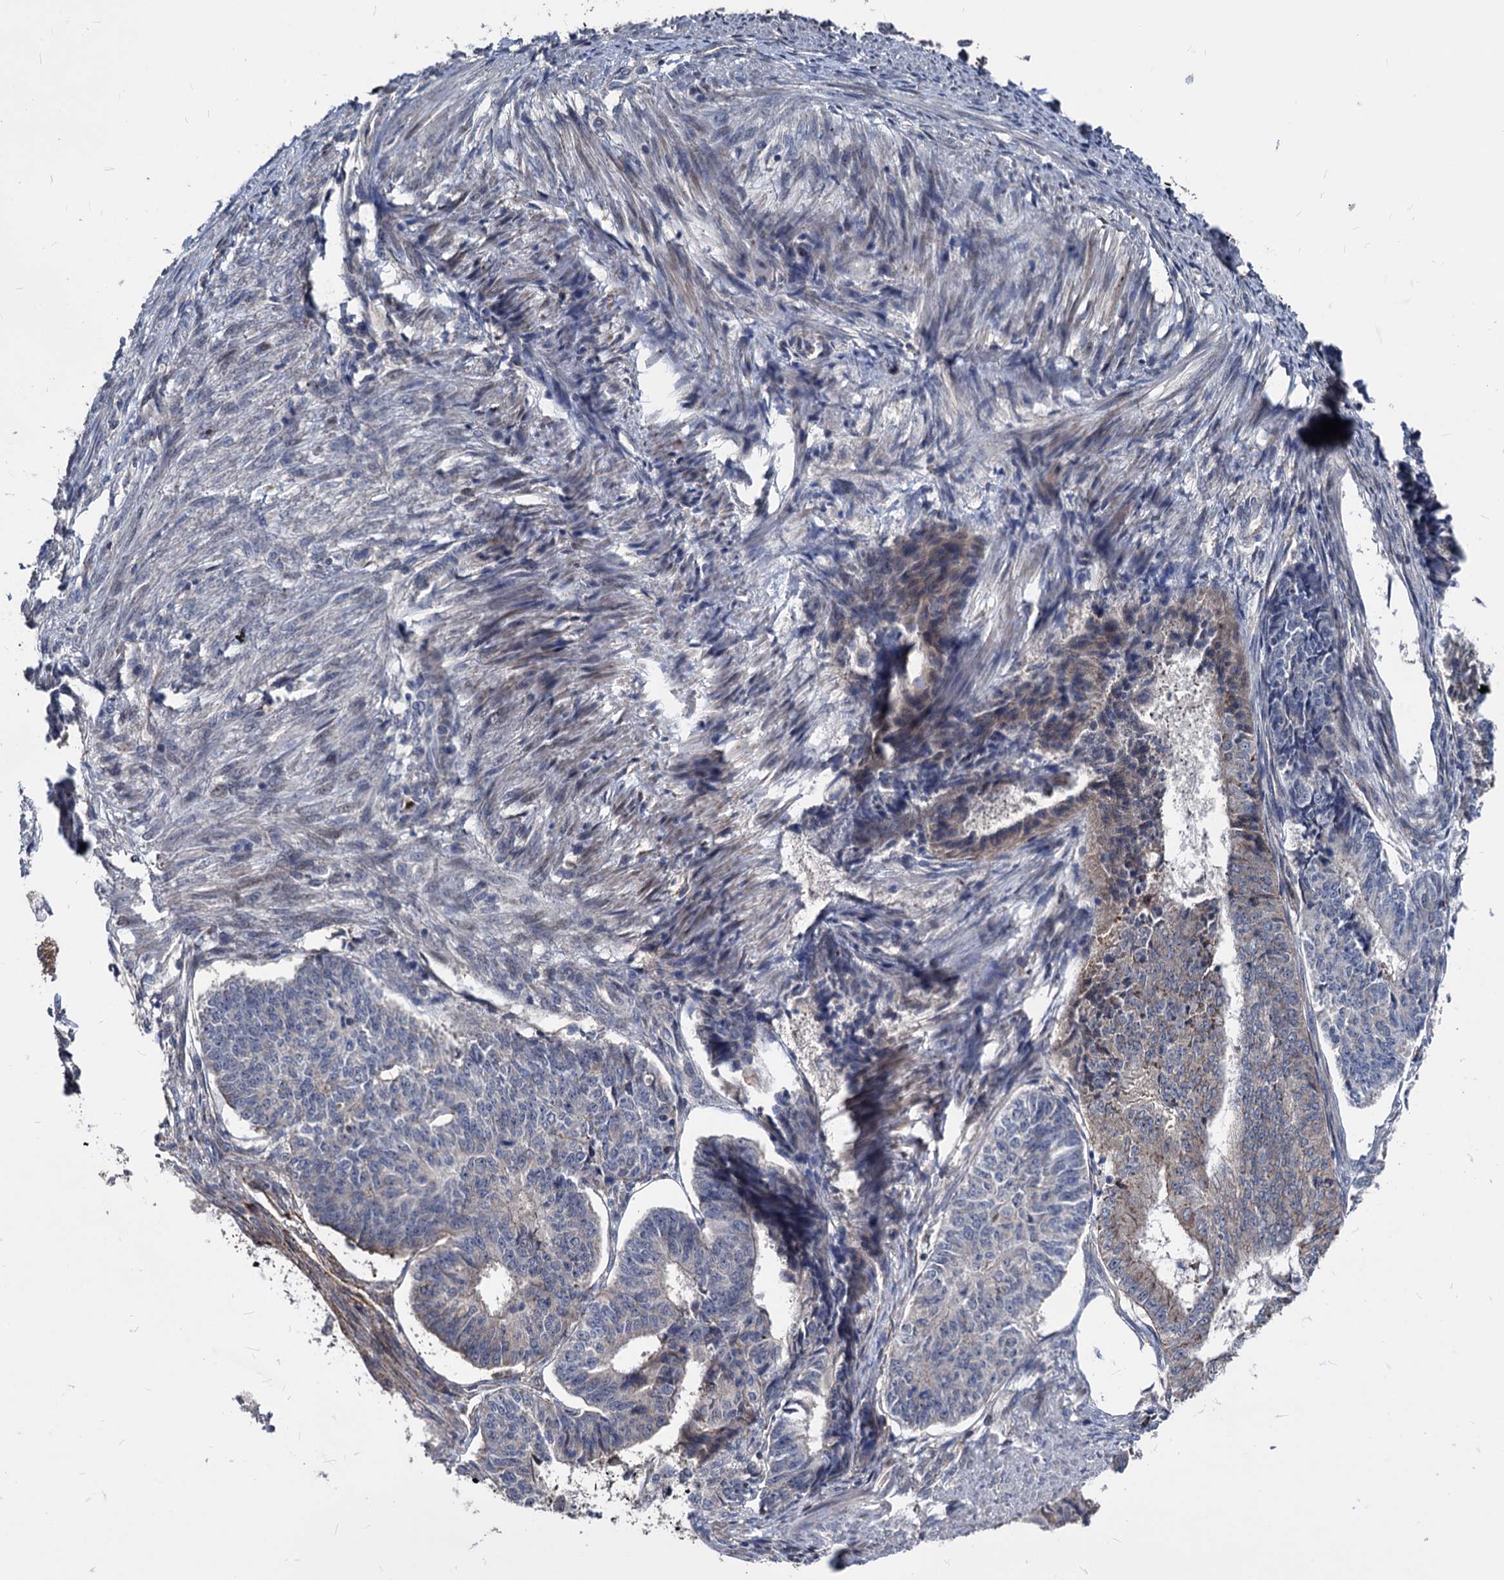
{"staining": {"intensity": "weak", "quantity": "<25%", "location": "cytoplasmic/membranous"}, "tissue": "endometrial cancer", "cell_type": "Tumor cells", "image_type": "cancer", "snomed": [{"axis": "morphology", "description": "Adenocarcinoma, NOS"}, {"axis": "topography", "description": "Endometrium"}], "caption": "Immunohistochemical staining of adenocarcinoma (endometrial) reveals no significant positivity in tumor cells.", "gene": "SMAGP", "patient": {"sex": "female", "age": 32}}